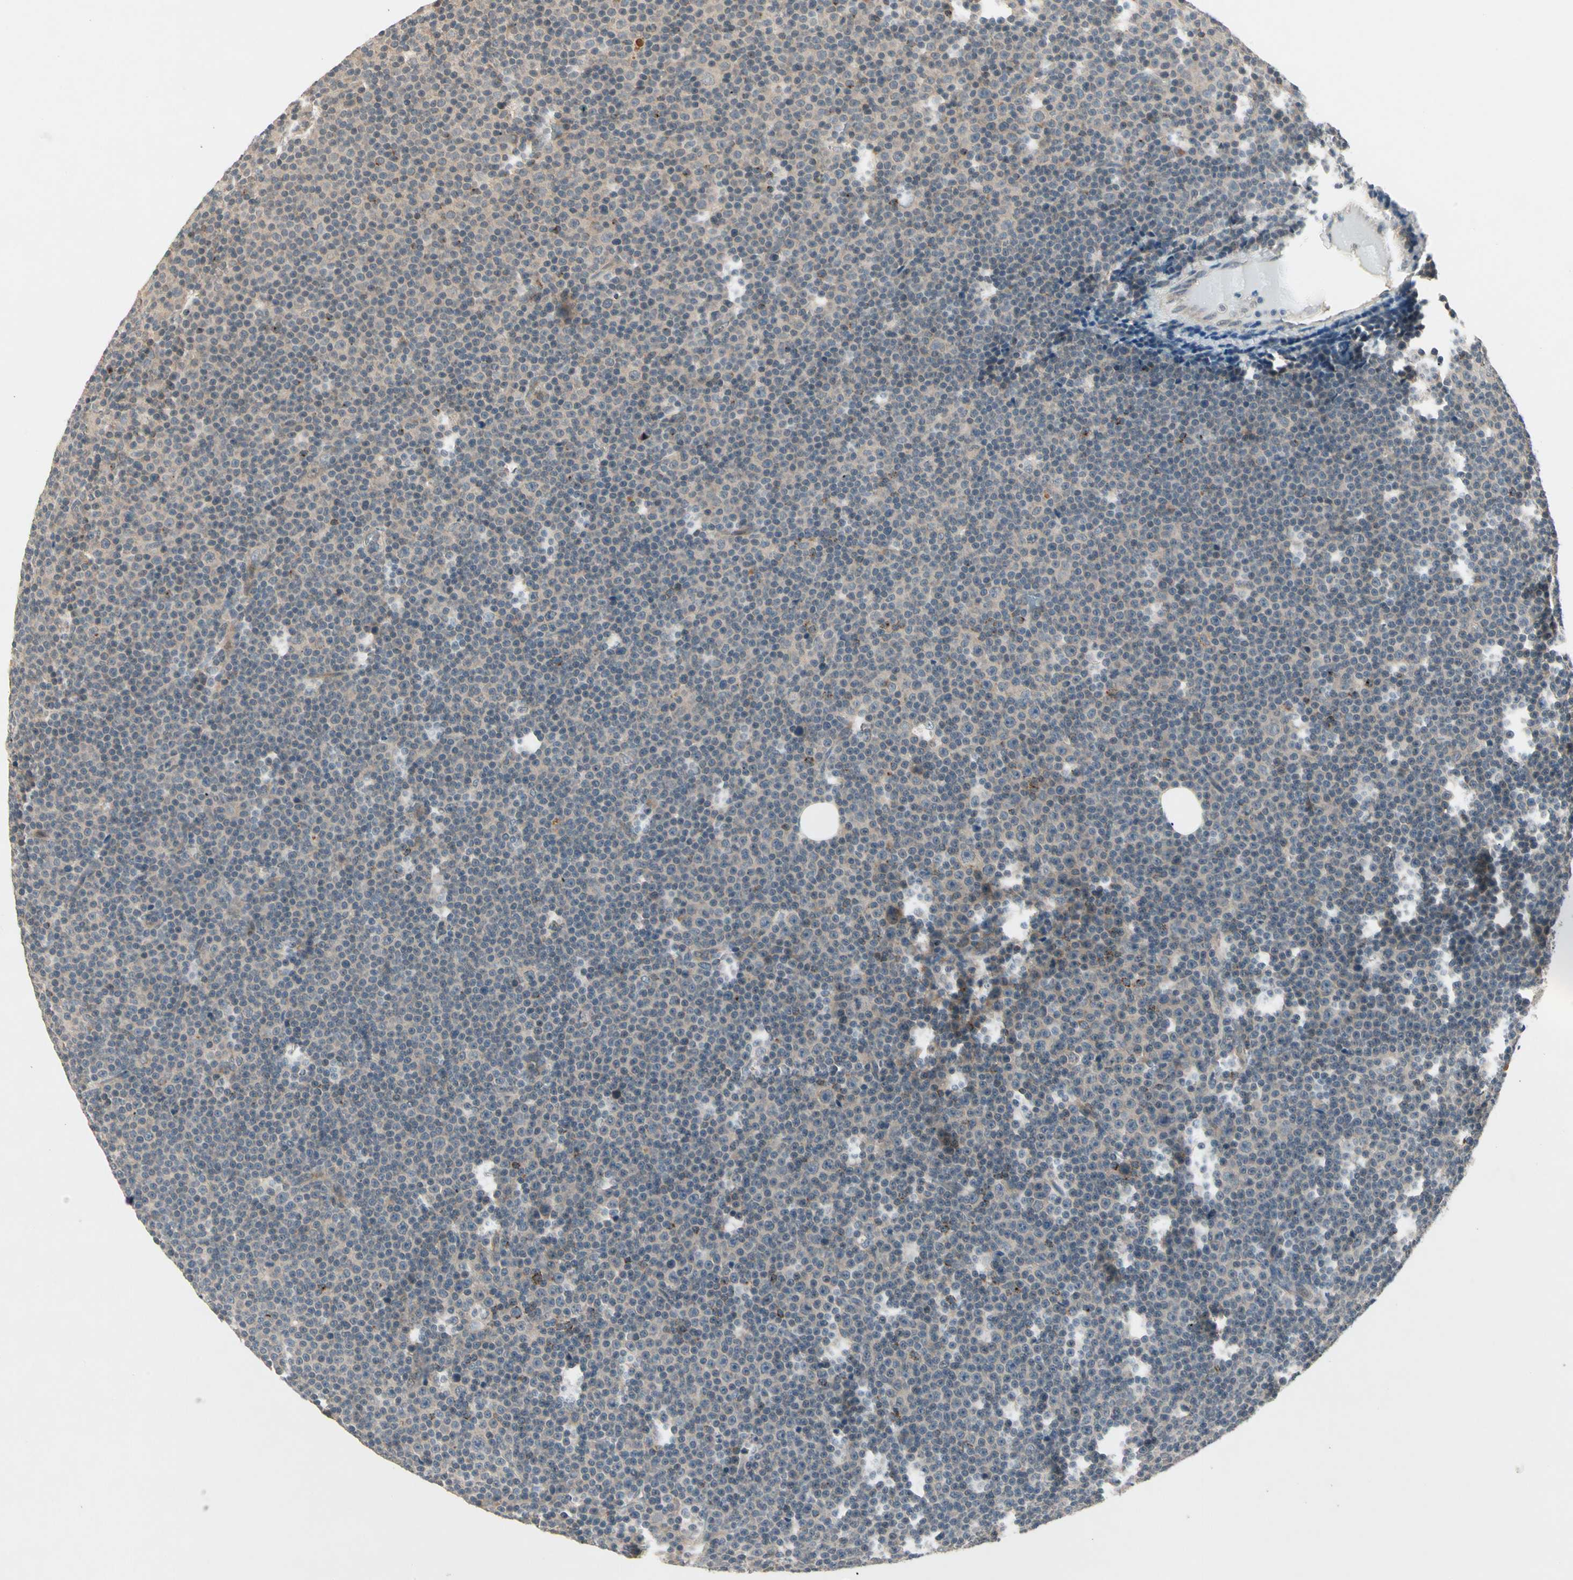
{"staining": {"intensity": "negative", "quantity": "none", "location": "none"}, "tissue": "lymphoma", "cell_type": "Tumor cells", "image_type": "cancer", "snomed": [{"axis": "morphology", "description": "Malignant lymphoma, non-Hodgkin's type, Low grade"}, {"axis": "topography", "description": "Lymph node"}], "caption": "A high-resolution image shows immunohistochemistry (IHC) staining of lymphoma, which shows no significant expression in tumor cells. Brightfield microscopy of immunohistochemistry stained with DAB (3,3'-diaminobenzidine) (brown) and hematoxylin (blue), captured at high magnification.", "gene": "CCL4", "patient": {"sex": "female", "age": 67}}